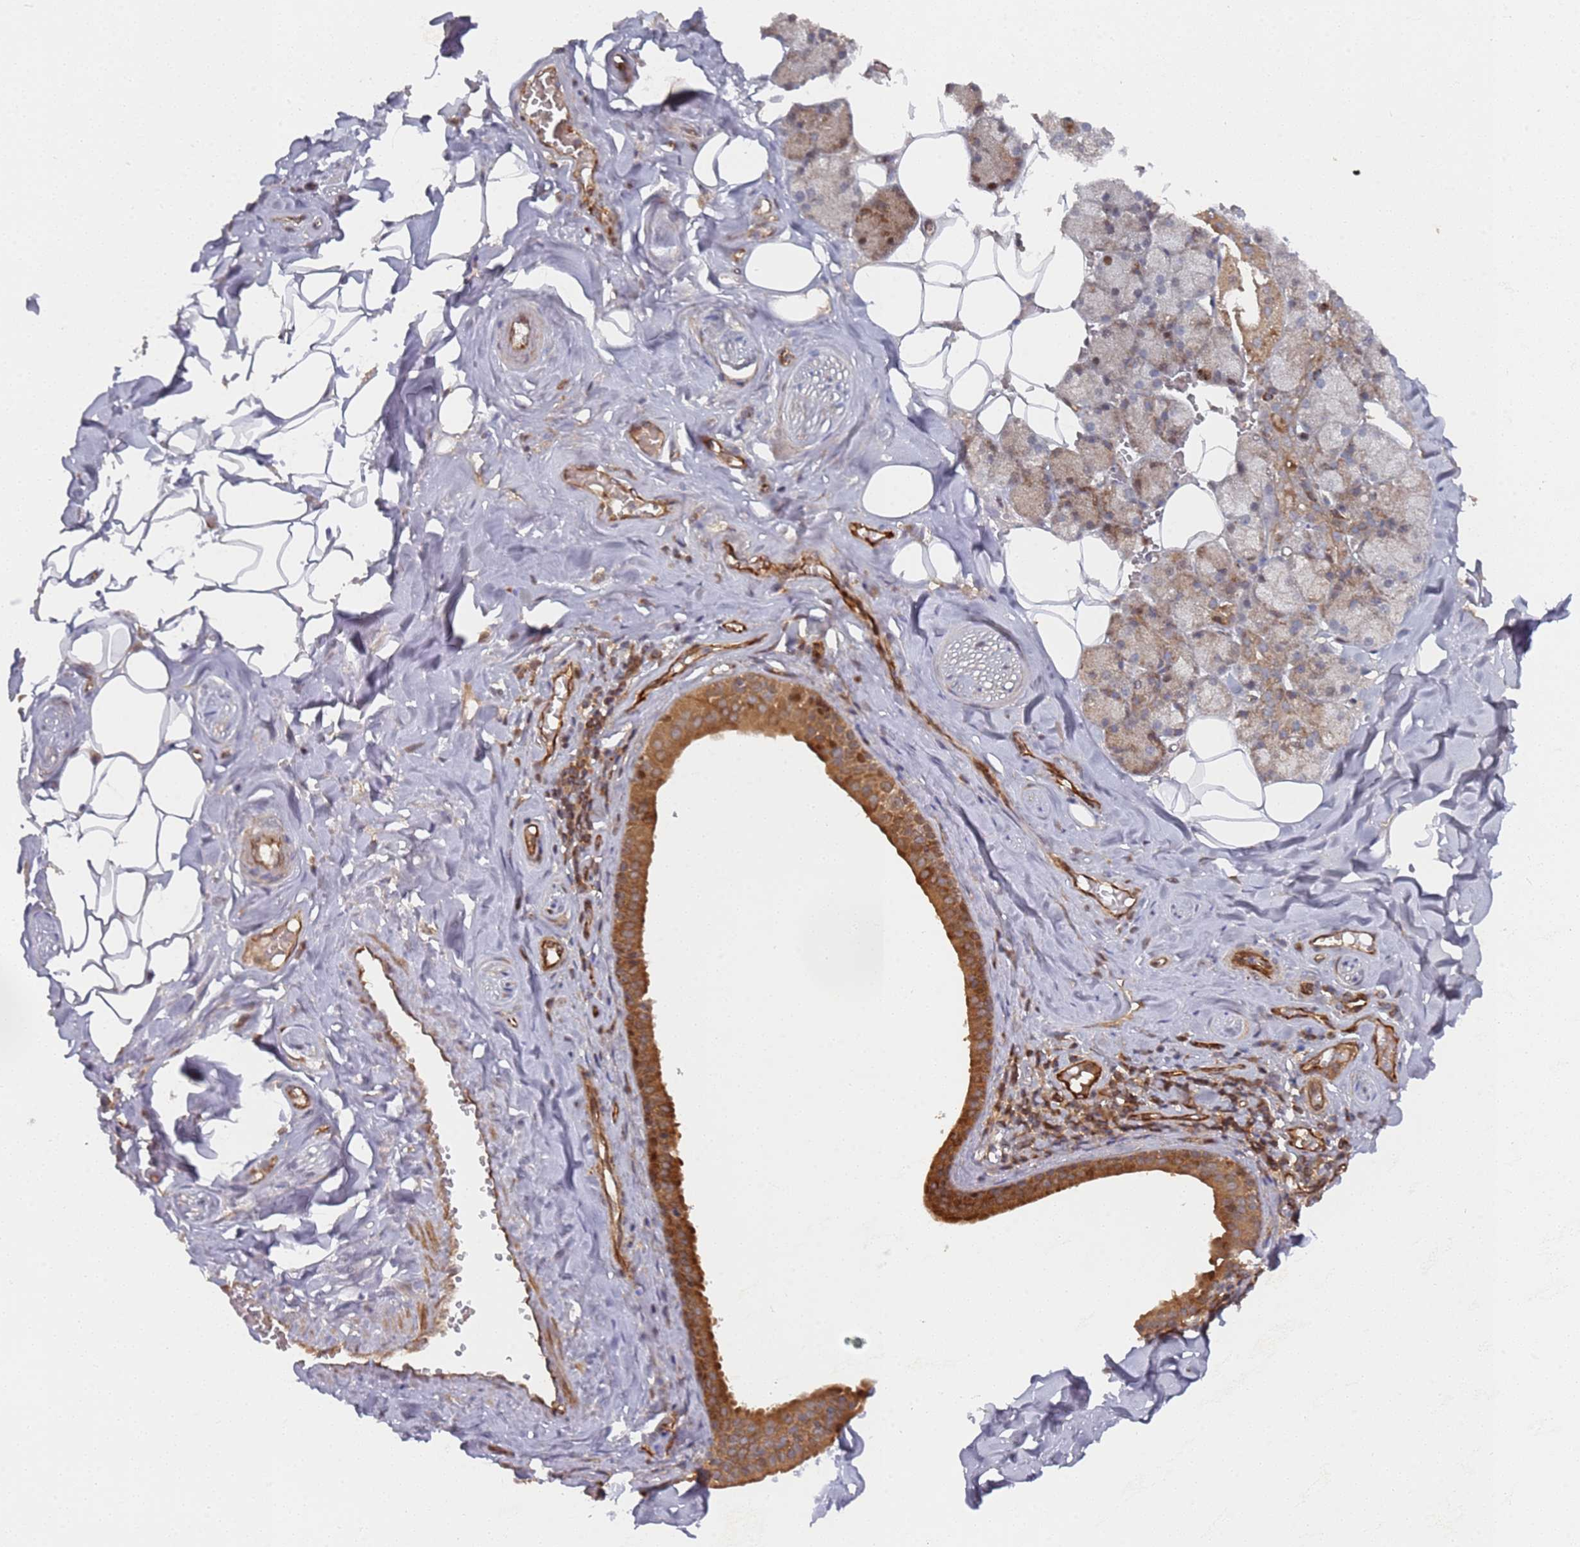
{"staining": {"intensity": "strong", "quantity": "<25%", "location": "cytoplasmic/membranous"}, "tissue": "salivary gland", "cell_type": "Glandular cells", "image_type": "normal", "snomed": [{"axis": "morphology", "description": "Normal tissue, NOS"}, {"axis": "topography", "description": "Salivary gland"}], "caption": "IHC histopathology image of normal salivary gland: human salivary gland stained using immunohistochemistry (IHC) displays medium levels of strong protein expression localized specifically in the cytoplasmic/membranous of glandular cells, appearing as a cytoplasmic/membranous brown color.", "gene": "DDX60", "patient": {"sex": "male", "age": 62}}